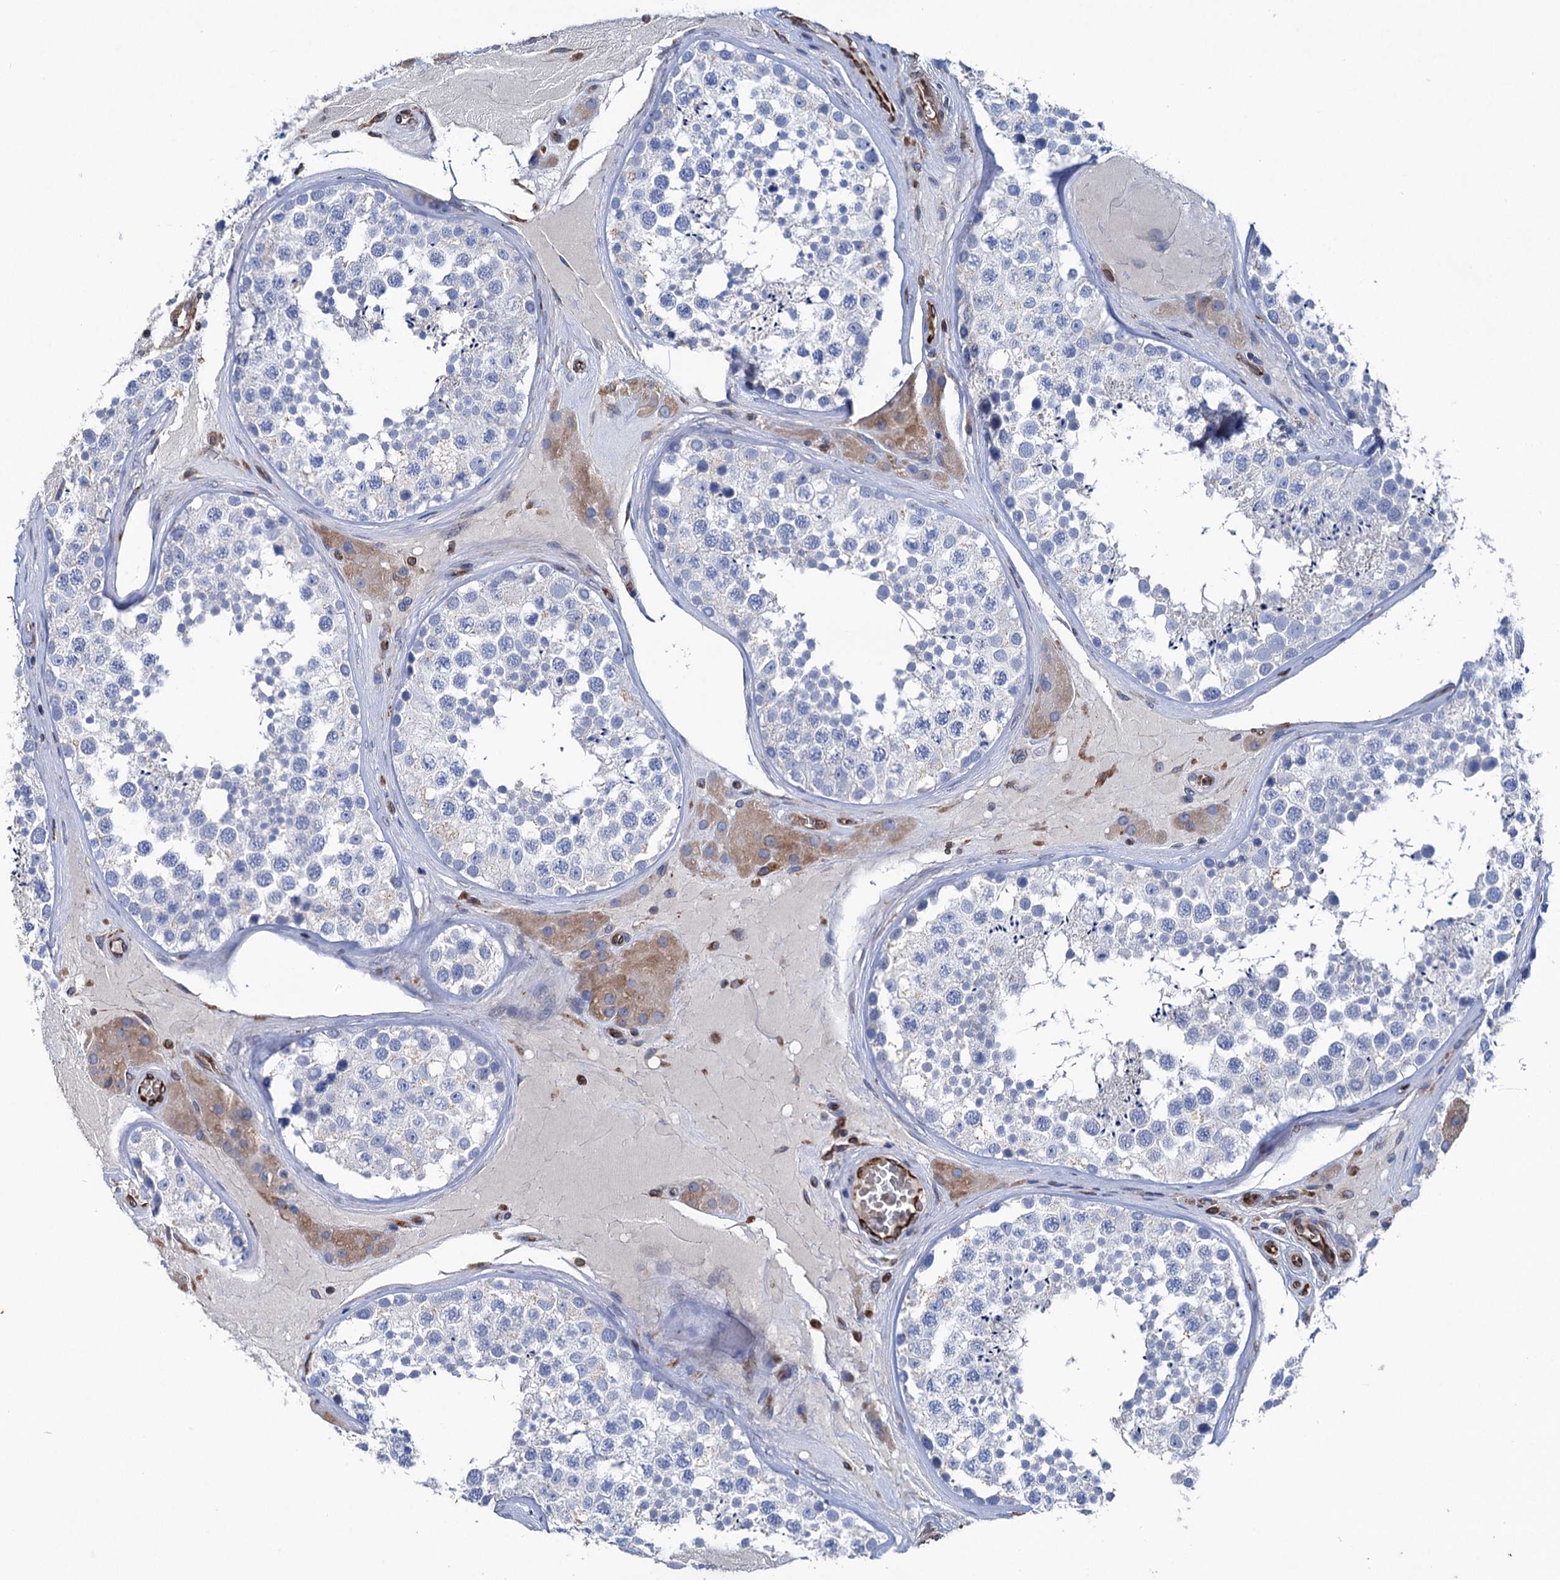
{"staining": {"intensity": "negative", "quantity": "none", "location": "none"}, "tissue": "testis", "cell_type": "Cells in seminiferous ducts", "image_type": "normal", "snomed": [{"axis": "morphology", "description": "Normal tissue, NOS"}, {"axis": "topography", "description": "Testis"}], "caption": "Protein analysis of unremarkable testis displays no significant positivity in cells in seminiferous ducts.", "gene": "STING1", "patient": {"sex": "male", "age": 46}}